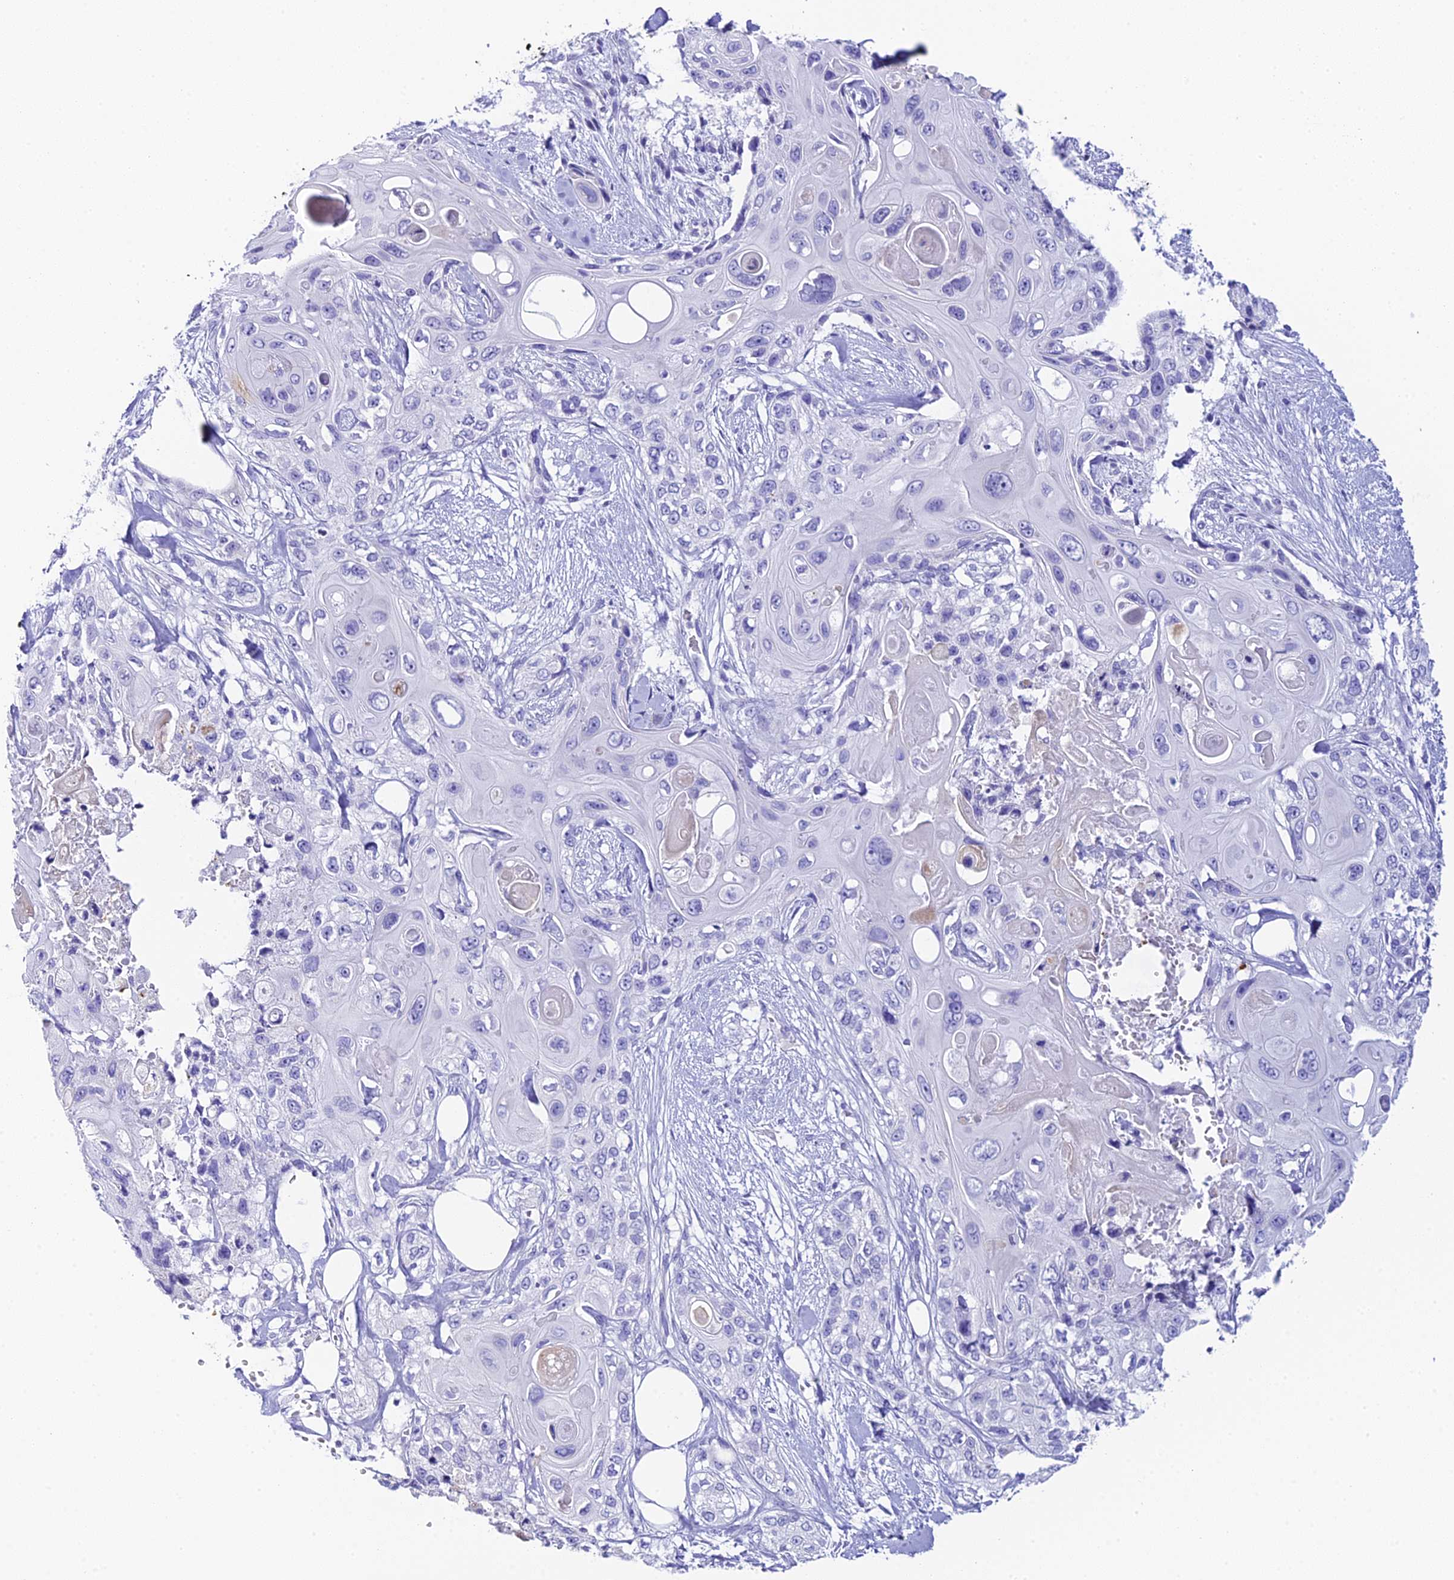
{"staining": {"intensity": "negative", "quantity": "none", "location": "none"}, "tissue": "skin cancer", "cell_type": "Tumor cells", "image_type": "cancer", "snomed": [{"axis": "morphology", "description": "Normal tissue, NOS"}, {"axis": "morphology", "description": "Squamous cell carcinoma, NOS"}, {"axis": "topography", "description": "Skin"}], "caption": "Image shows no protein expression in tumor cells of skin cancer tissue. (DAB (3,3'-diaminobenzidine) IHC visualized using brightfield microscopy, high magnification).", "gene": "C12orf29", "patient": {"sex": "male", "age": 72}}